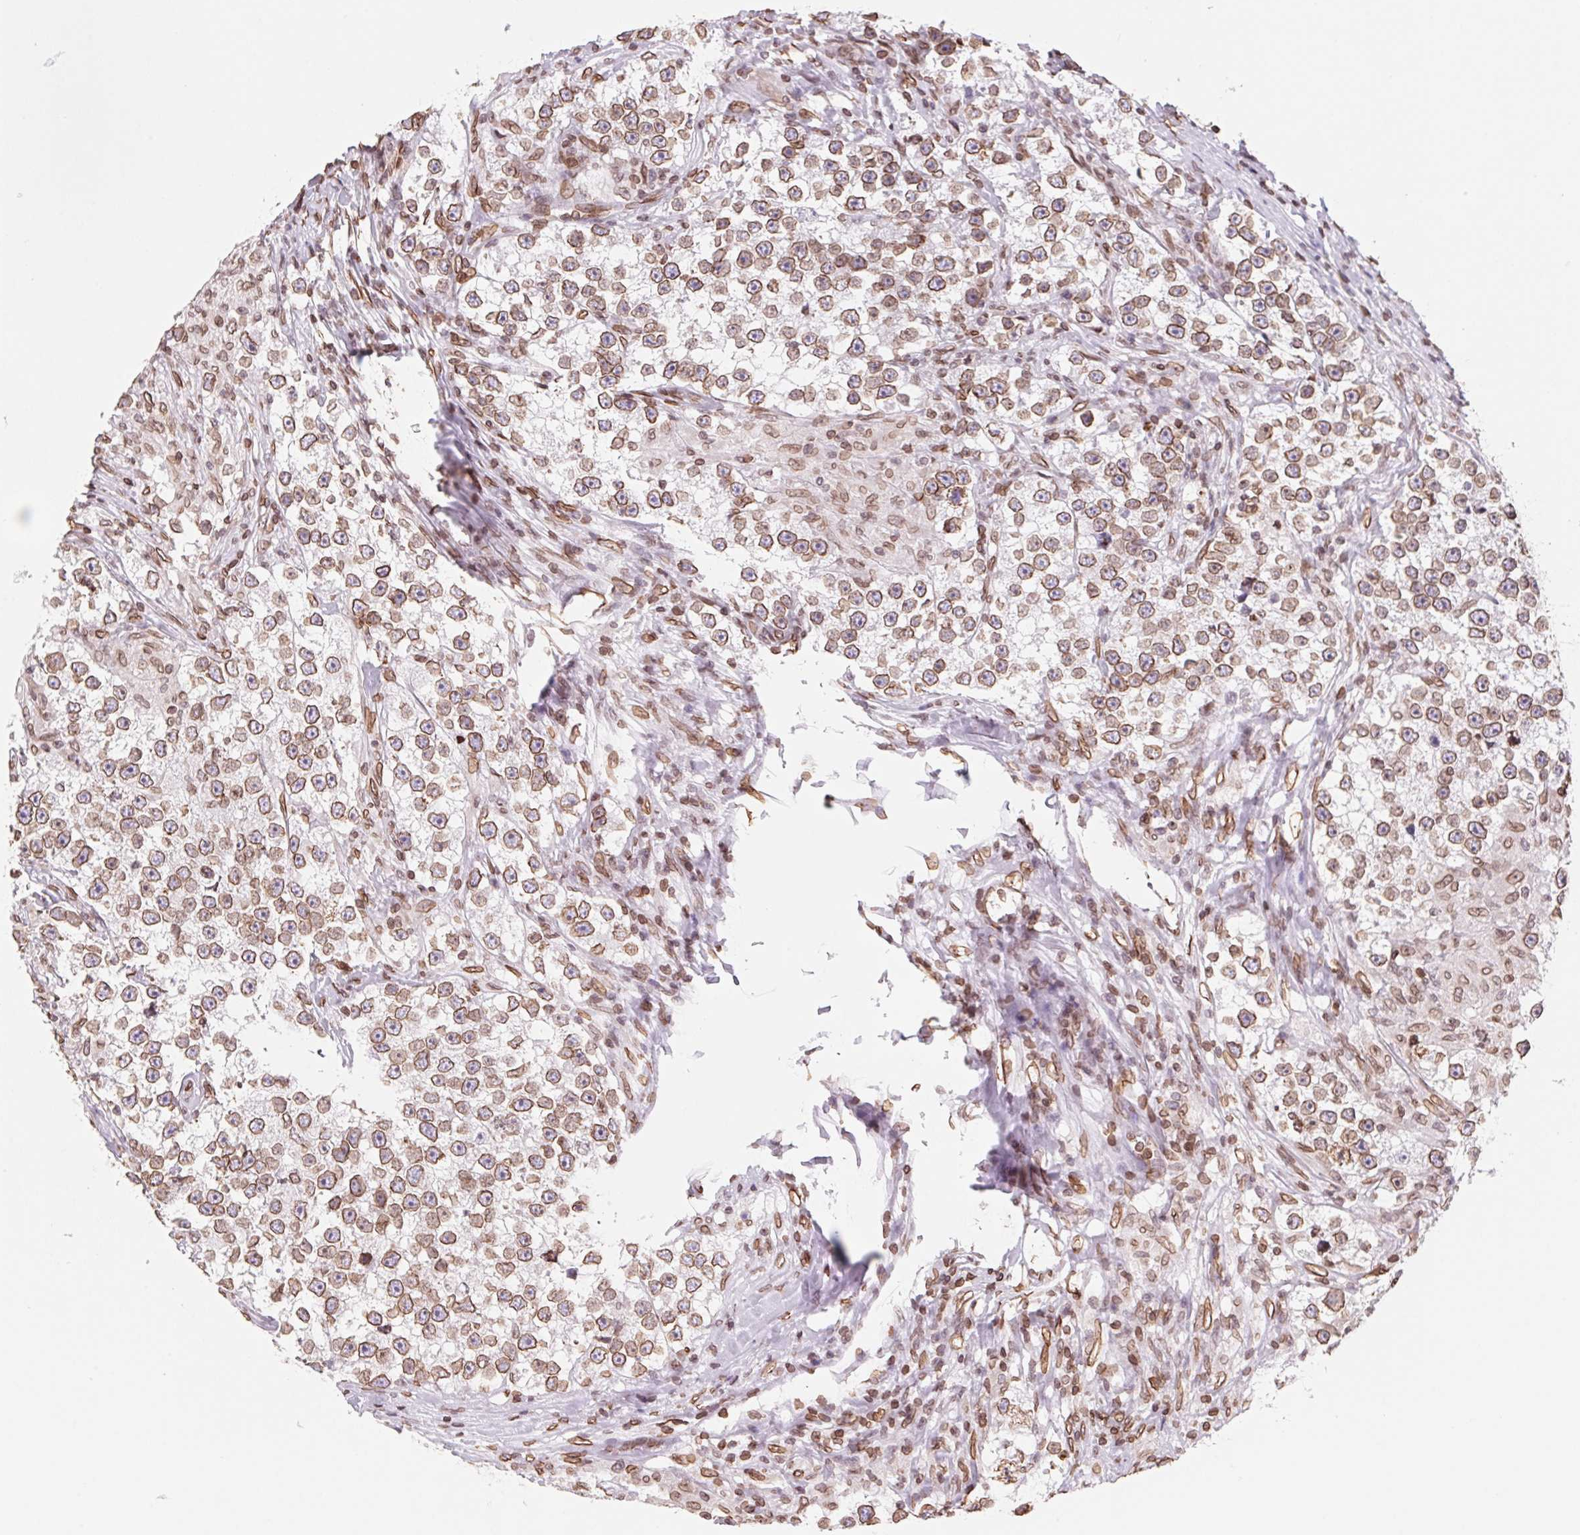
{"staining": {"intensity": "moderate", "quantity": ">75%", "location": "cytoplasmic/membranous,nuclear"}, "tissue": "testis cancer", "cell_type": "Tumor cells", "image_type": "cancer", "snomed": [{"axis": "morphology", "description": "Seminoma, NOS"}, {"axis": "topography", "description": "Testis"}], "caption": "Immunohistochemical staining of human testis seminoma shows moderate cytoplasmic/membranous and nuclear protein expression in approximately >75% of tumor cells.", "gene": "LMNB2", "patient": {"sex": "male", "age": 46}}